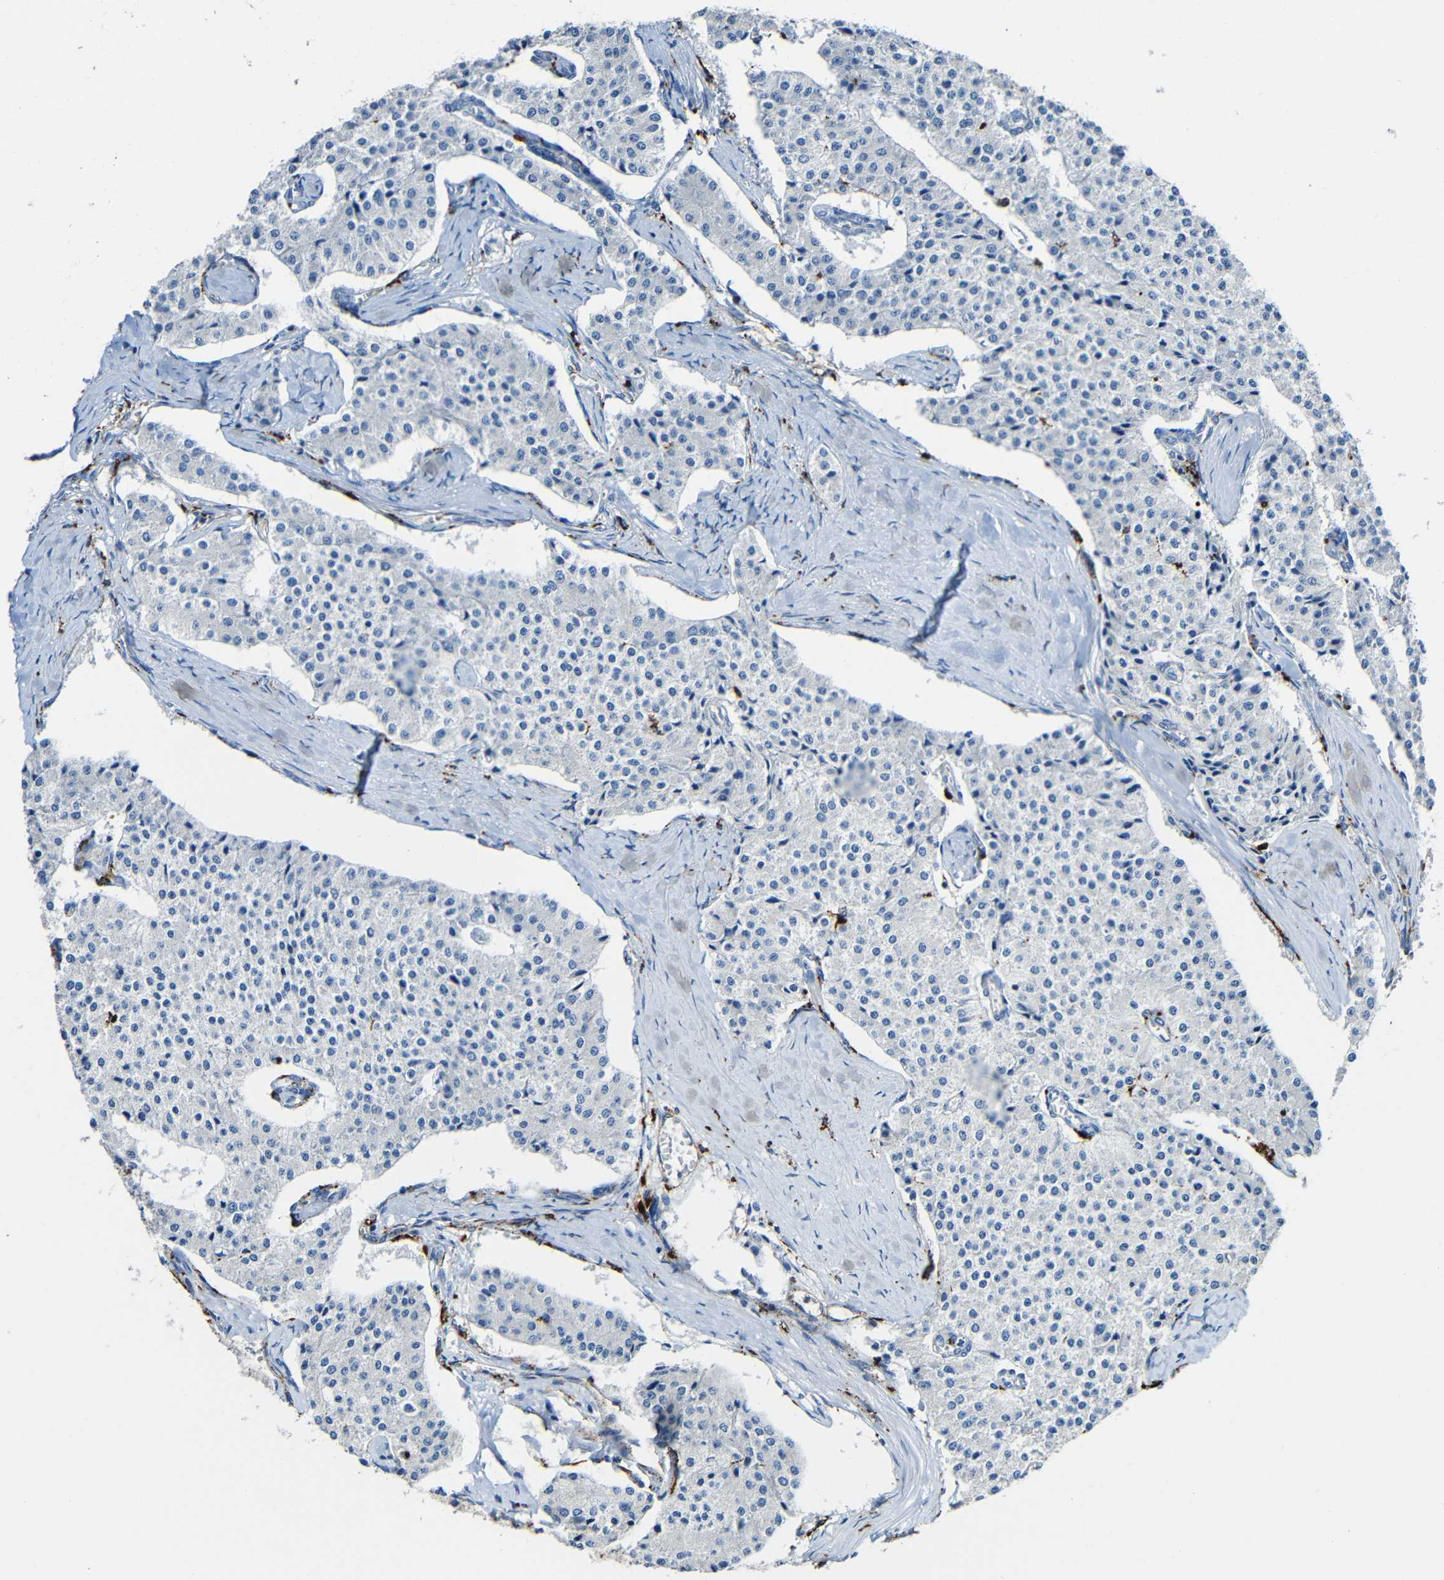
{"staining": {"intensity": "negative", "quantity": "none", "location": "none"}, "tissue": "carcinoid", "cell_type": "Tumor cells", "image_type": "cancer", "snomed": [{"axis": "morphology", "description": "Carcinoid, malignant, NOS"}, {"axis": "topography", "description": "Colon"}], "caption": "Histopathology image shows no significant protein positivity in tumor cells of carcinoid (malignant). (DAB (3,3'-diaminobenzidine) IHC, high magnification).", "gene": "HLA-DMA", "patient": {"sex": "female", "age": 52}}